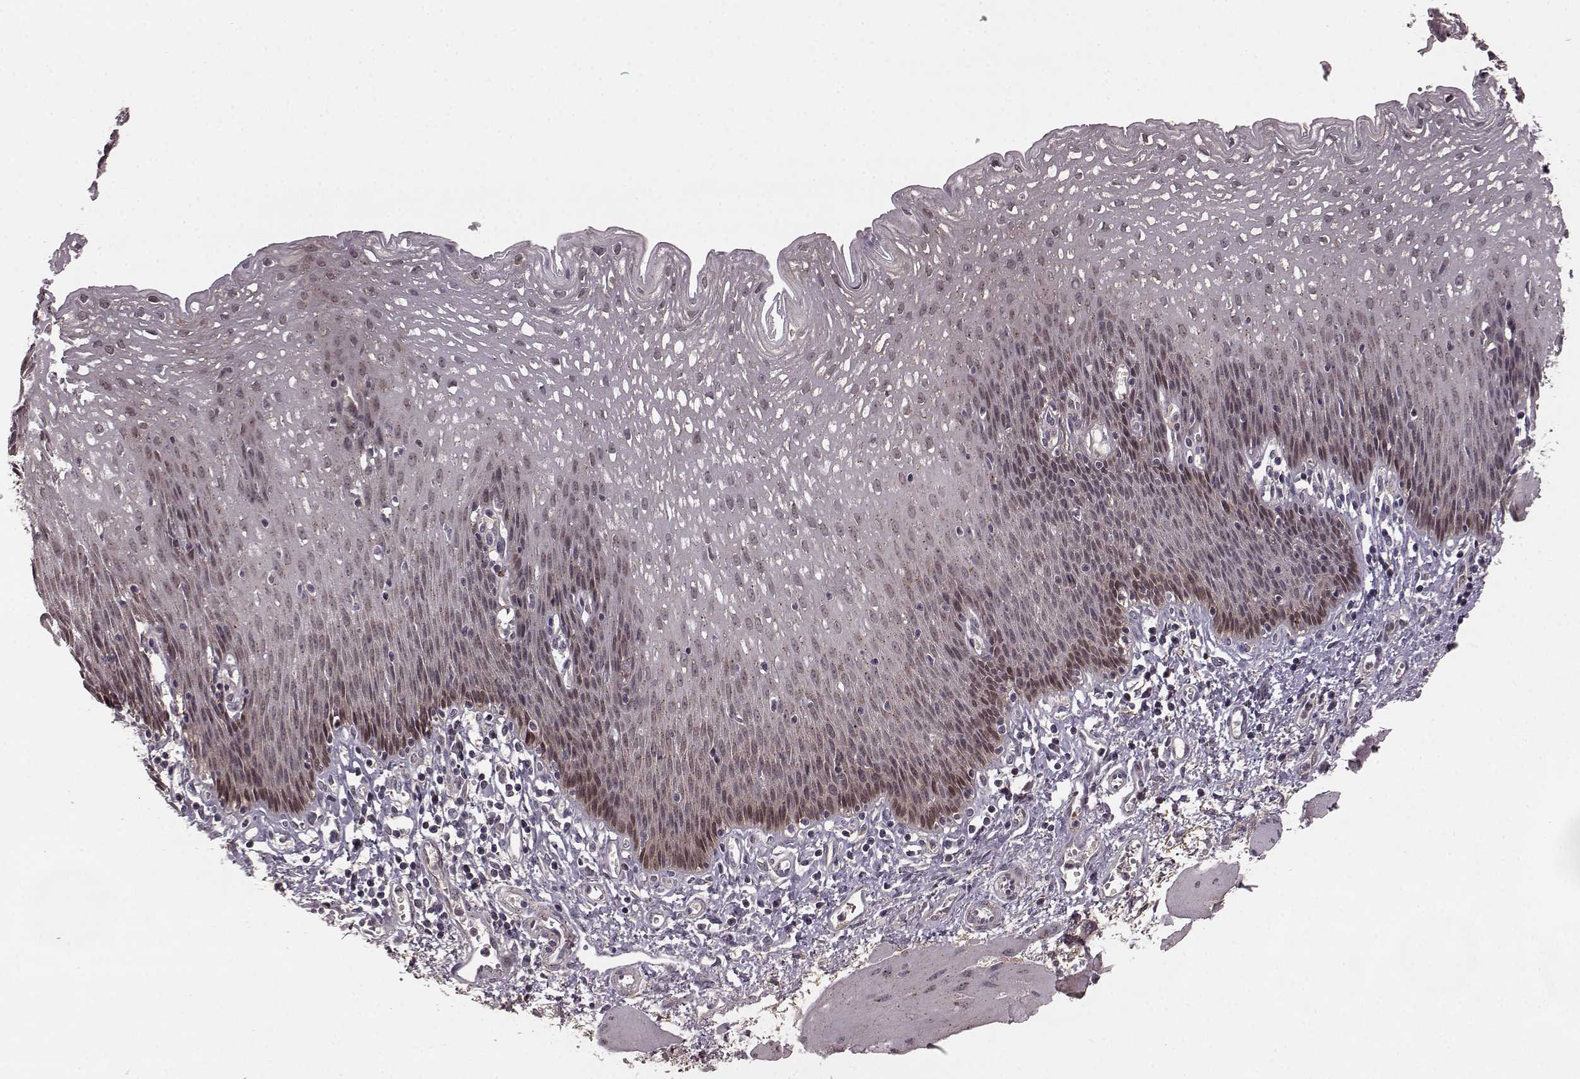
{"staining": {"intensity": "moderate", "quantity": "<25%", "location": "nuclear"}, "tissue": "esophagus", "cell_type": "Squamous epithelial cells", "image_type": "normal", "snomed": [{"axis": "morphology", "description": "Normal tissue, NOS"}, {"axis": "topography", "description": "Esophagus"}], "caption": "A brown stain labels moderate nuclear positivity of a protein in squamous epithelial cells of benign human esophagus.", "gene": "GSS", "patient": {"sex": "female", "age": 64}}